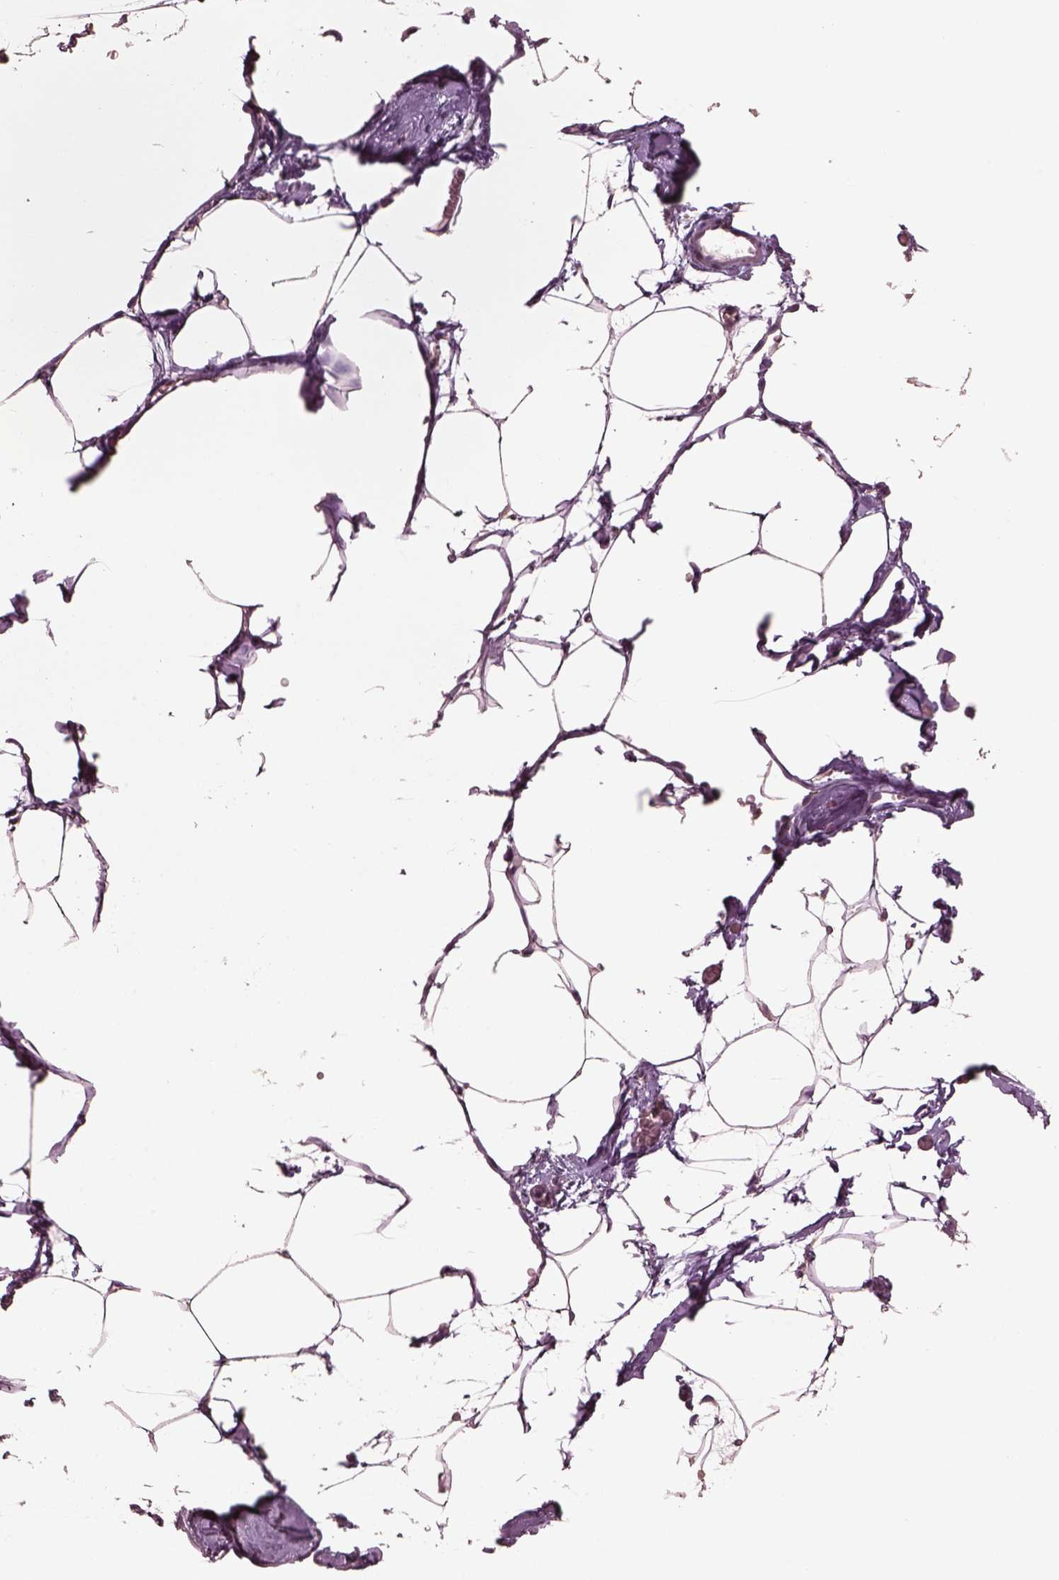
{"staining": {"intensity": "negative", "quantity": "none", "location": "none"}, "tissue": "adipose tissue", "cell_type": "Adipocytes", "image_type": "normal", "snomed": [{"axis": "morphology", "description": "Normal tissue, NOS"}, {"axis": "topography", "description": "Adipose tissue"}], "caption": "This is an immunohistochemistry photomicrograph of benign adipose tissue. There is no expression in adipocytes.", "gene": "CPT1C", "patient": {"sex": "male", "age": 57}}